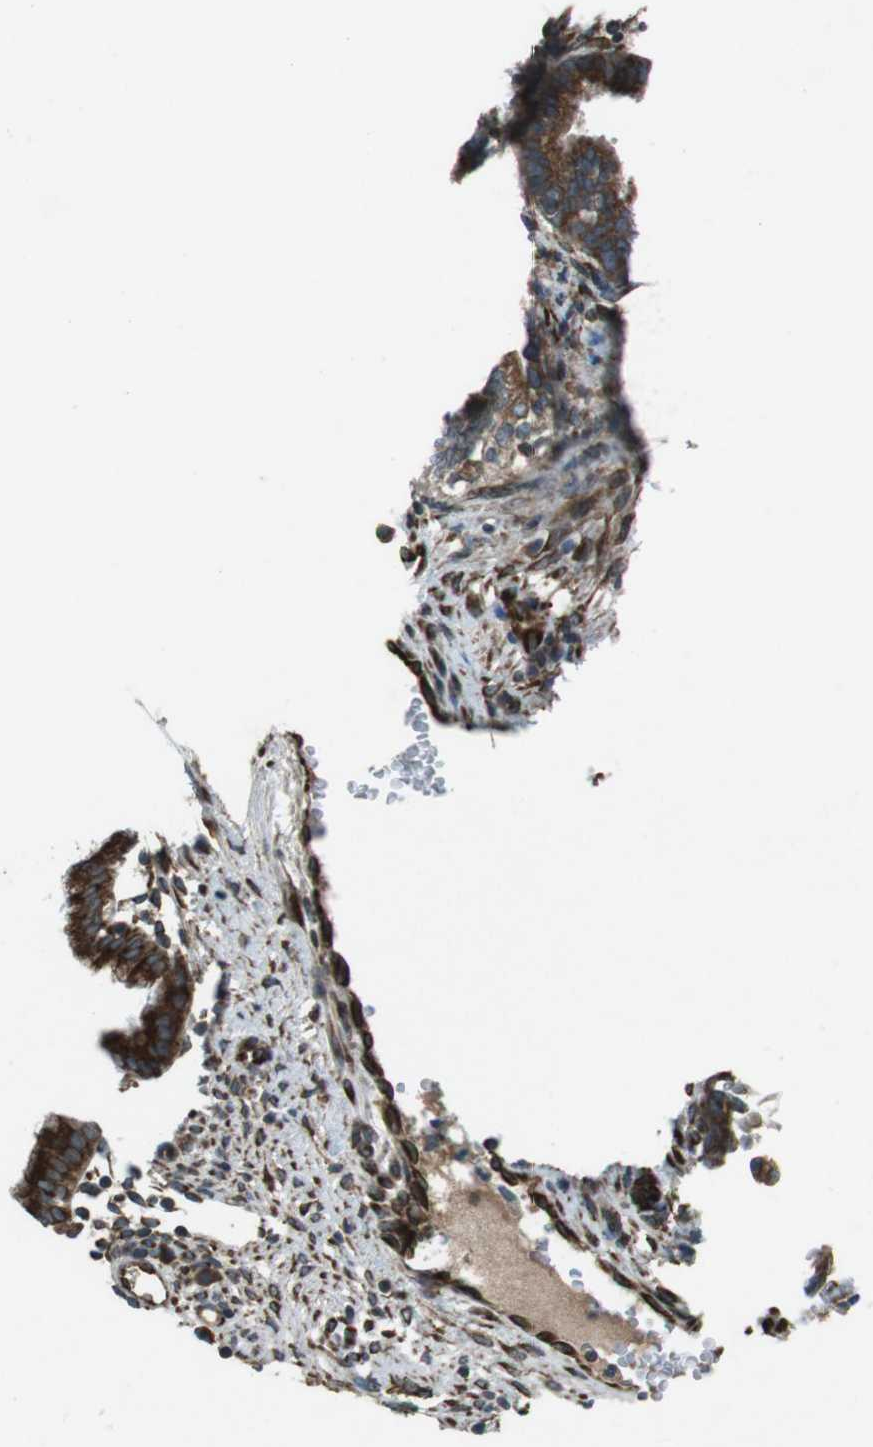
{"staining": {"intensity": "strong", "quantity": ">75%", "location": "cytoplasmic/membranous"}, "tissue": "cervical cancer", "cell_type": "Tumor cells", "image_type": "cancer", "snomed": [{"axis": "morphology", "description": "Adenocarcinoma, NOS"}, {"axis": "topography", "description": "Cervix"}], "caption": "This histopathology image shows immunohistochemistry staining of human cervical adenocarcinoma, with high strong cytoplasmic/membranous staining in approximately >75% of tumor cells.", "gene": "KTN1", "patient": {"sex": "female", "age": 44}}